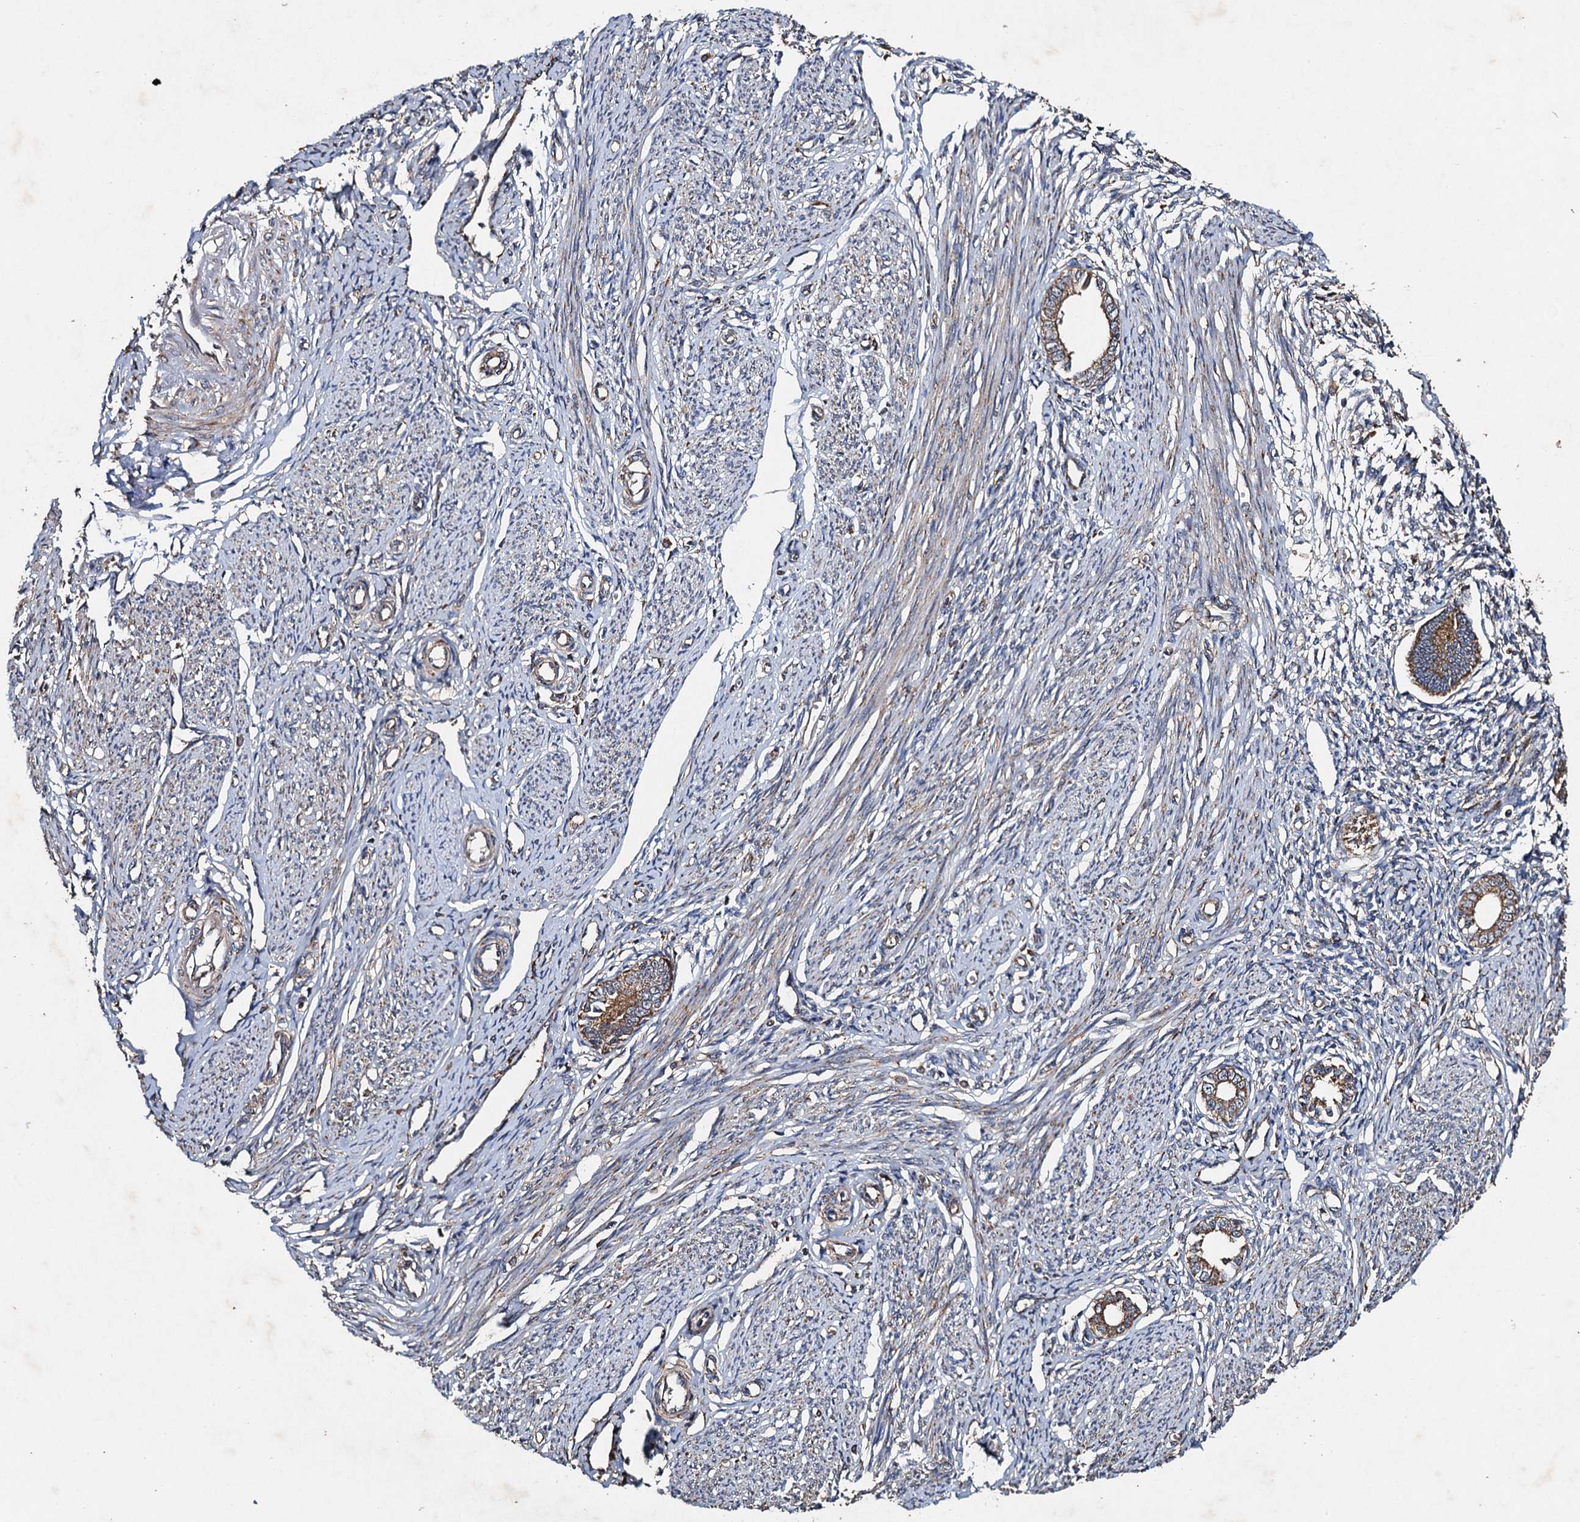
{"staining": {"intensity": "negative", "quantity": "none", "location": "none"}, "tissue": "endometrium", "cell_type": "Cells in endometrial stroma", "image_type": "normal", "snomed": [{"axis": "morphology", "description": "Normal tissue, NOS"}, {"axis": "topography", "description": "Endometrium"}], "caption": "Human endometrium stained for a protein using immunohistochemistry (IHC) reveals no staining in cells in endometrial stroma.", "gene": "NDUFA13", "patient": {"sex": "female", "age": 56}}